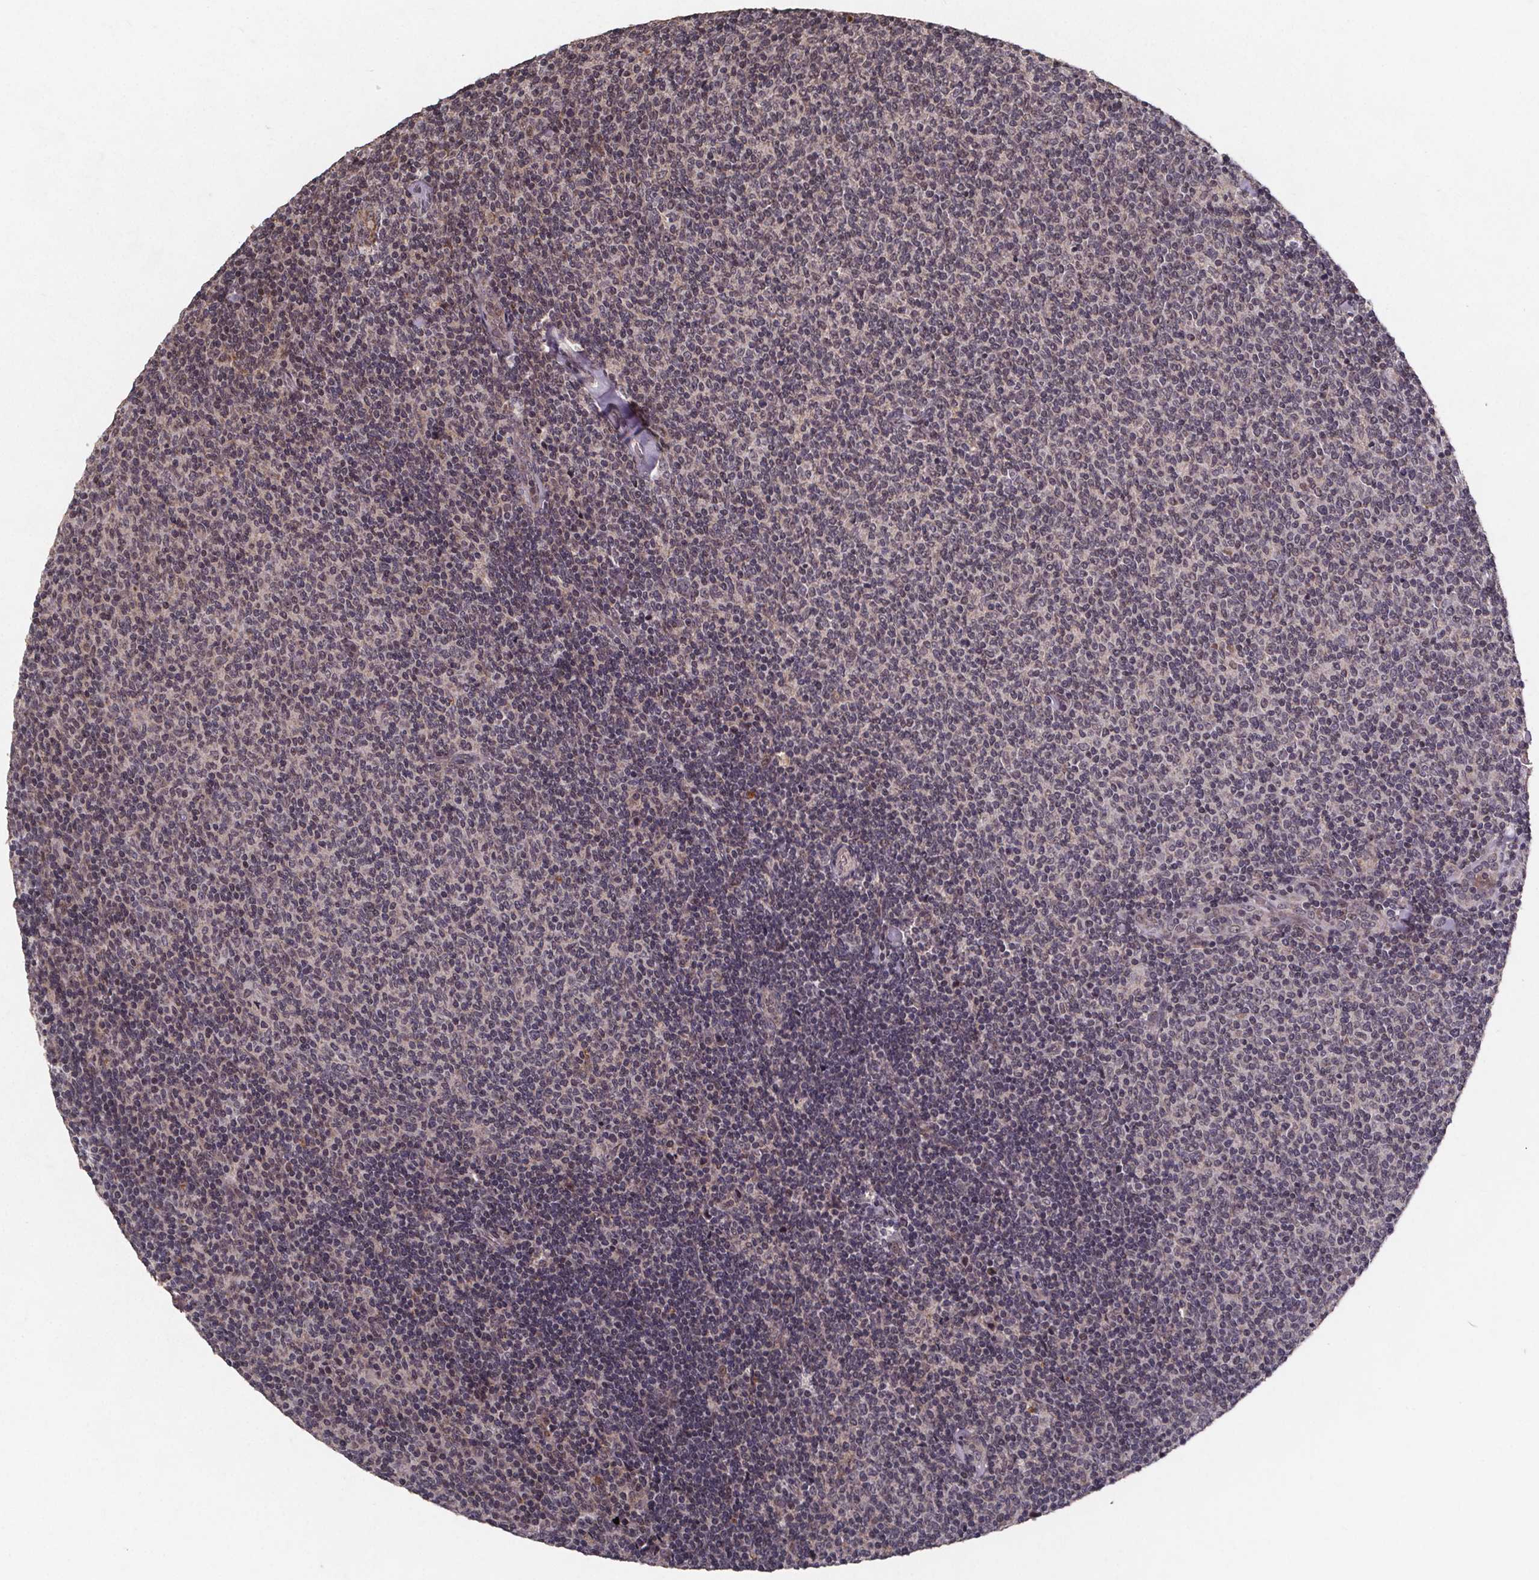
{"staining": {"intensity": "weak", "quantity": "<25%", "location": "nuclear"}, "tissue": "lymphoma", "cell_type": "Tumor cells", "image_type": "cancer", "snomed": [{"axis": "morphology", "description": "Malignant lymphoma, non-Hodgkin's type, Low grade"}, {"axis": "topography", "description": "Lymph node"}], "caption": "Immunohistochemistry (IHC) image of human lymphoma stained for a protein (brown), which shows no positivity in tumor cells.", "gene": "GPX3", "patient": {"sex": "male", "age": 52}}